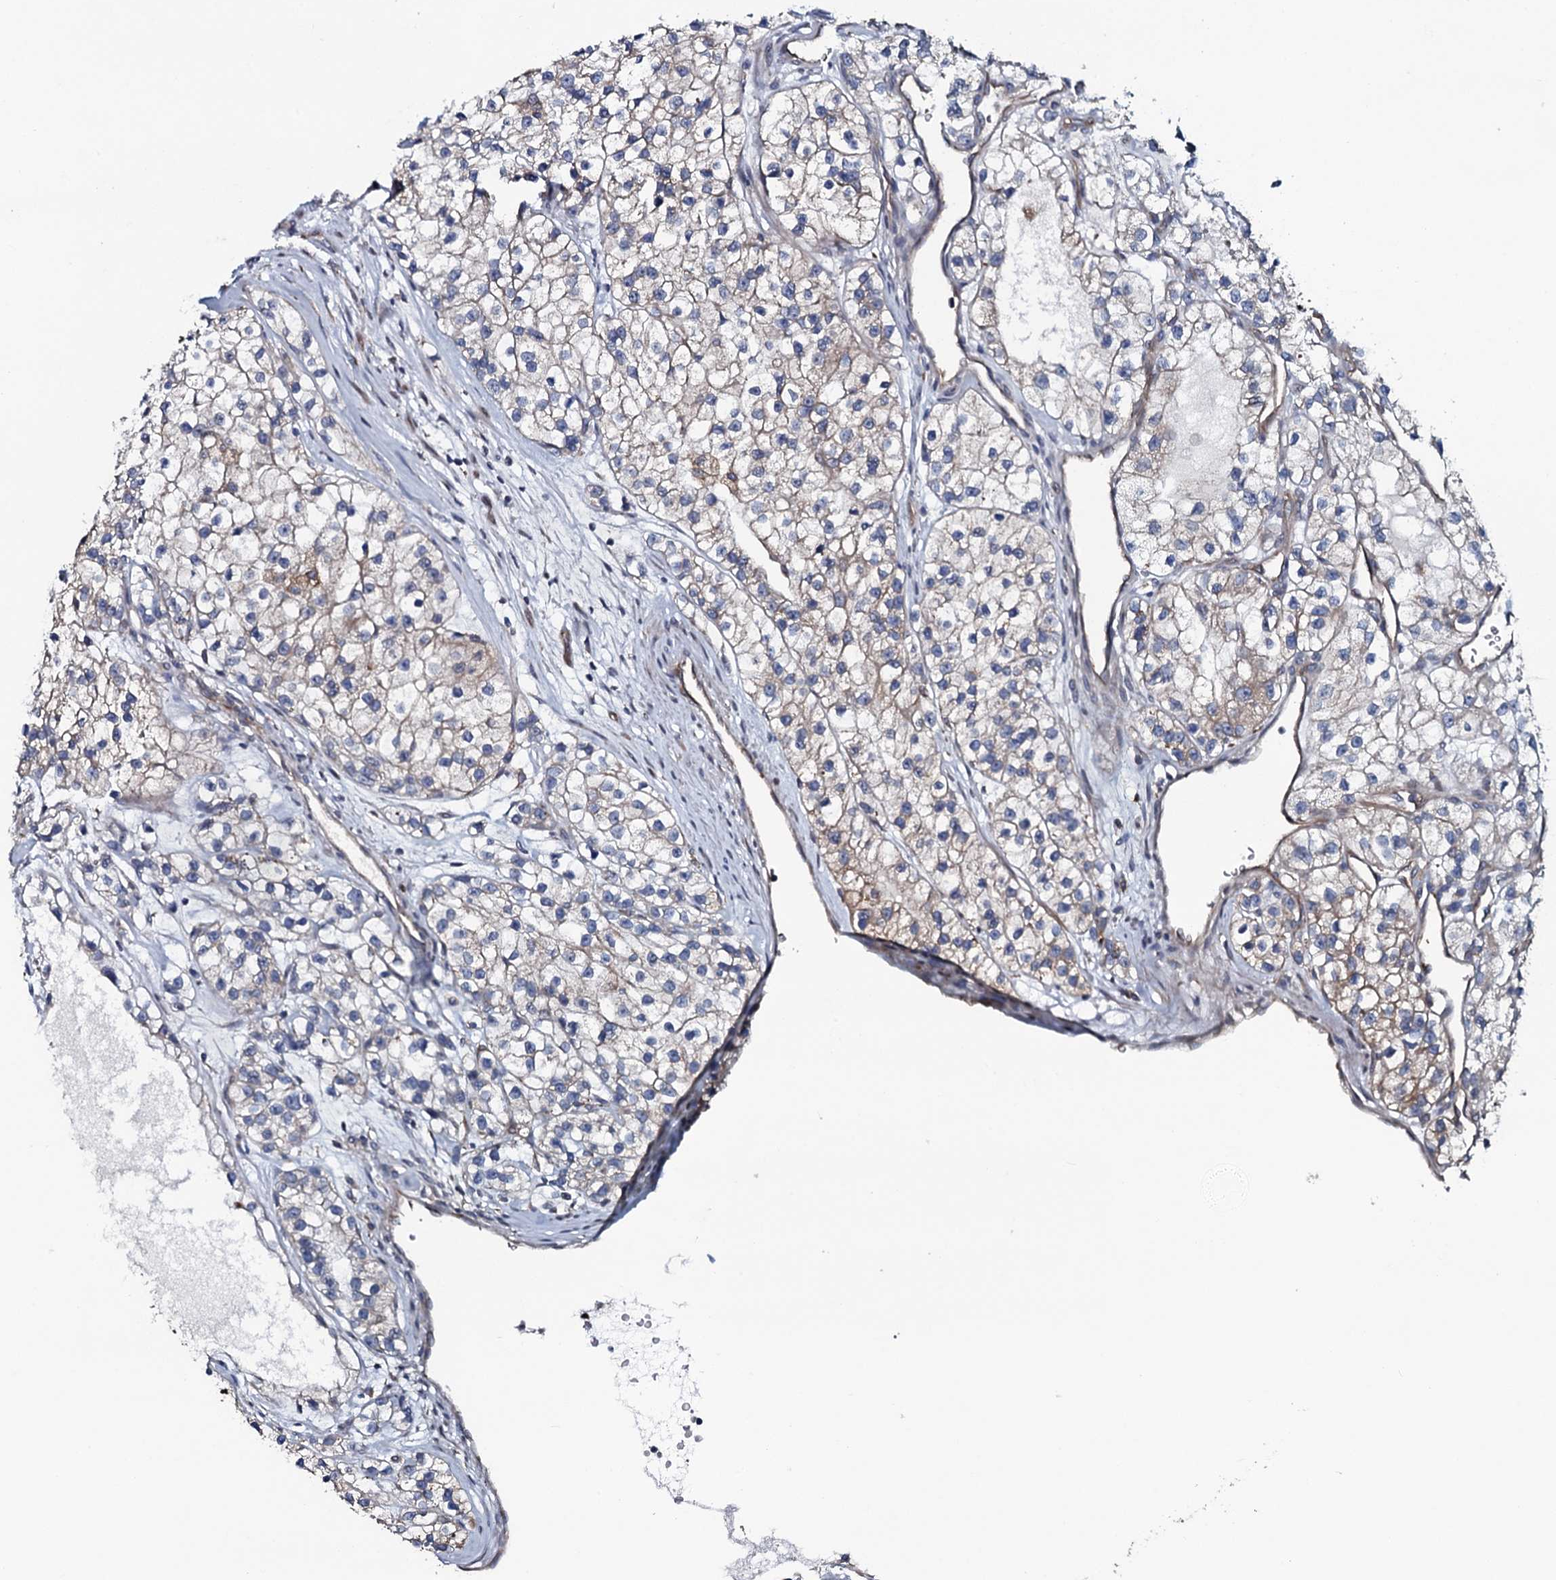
{"staining": {"intensity": "weak", "quantity": "<25%", "location": "cytoplasmic/membranous"}, "tissue": "renal cancer", "cell_type": "Tumor cells", "image_type": "cancer", "snomed": [{"axis": "morphology", "description": "Adenocarcinoma, NOS"}, {"axis": "topography", "description": "Kidney"}], "caption": "Immunohistochemical staining of human renal adenocarcinoma reveals no significant expression in tumor cells.", "gene": "TMEM151A", "patient": {"sex": "female", "age": 57}}